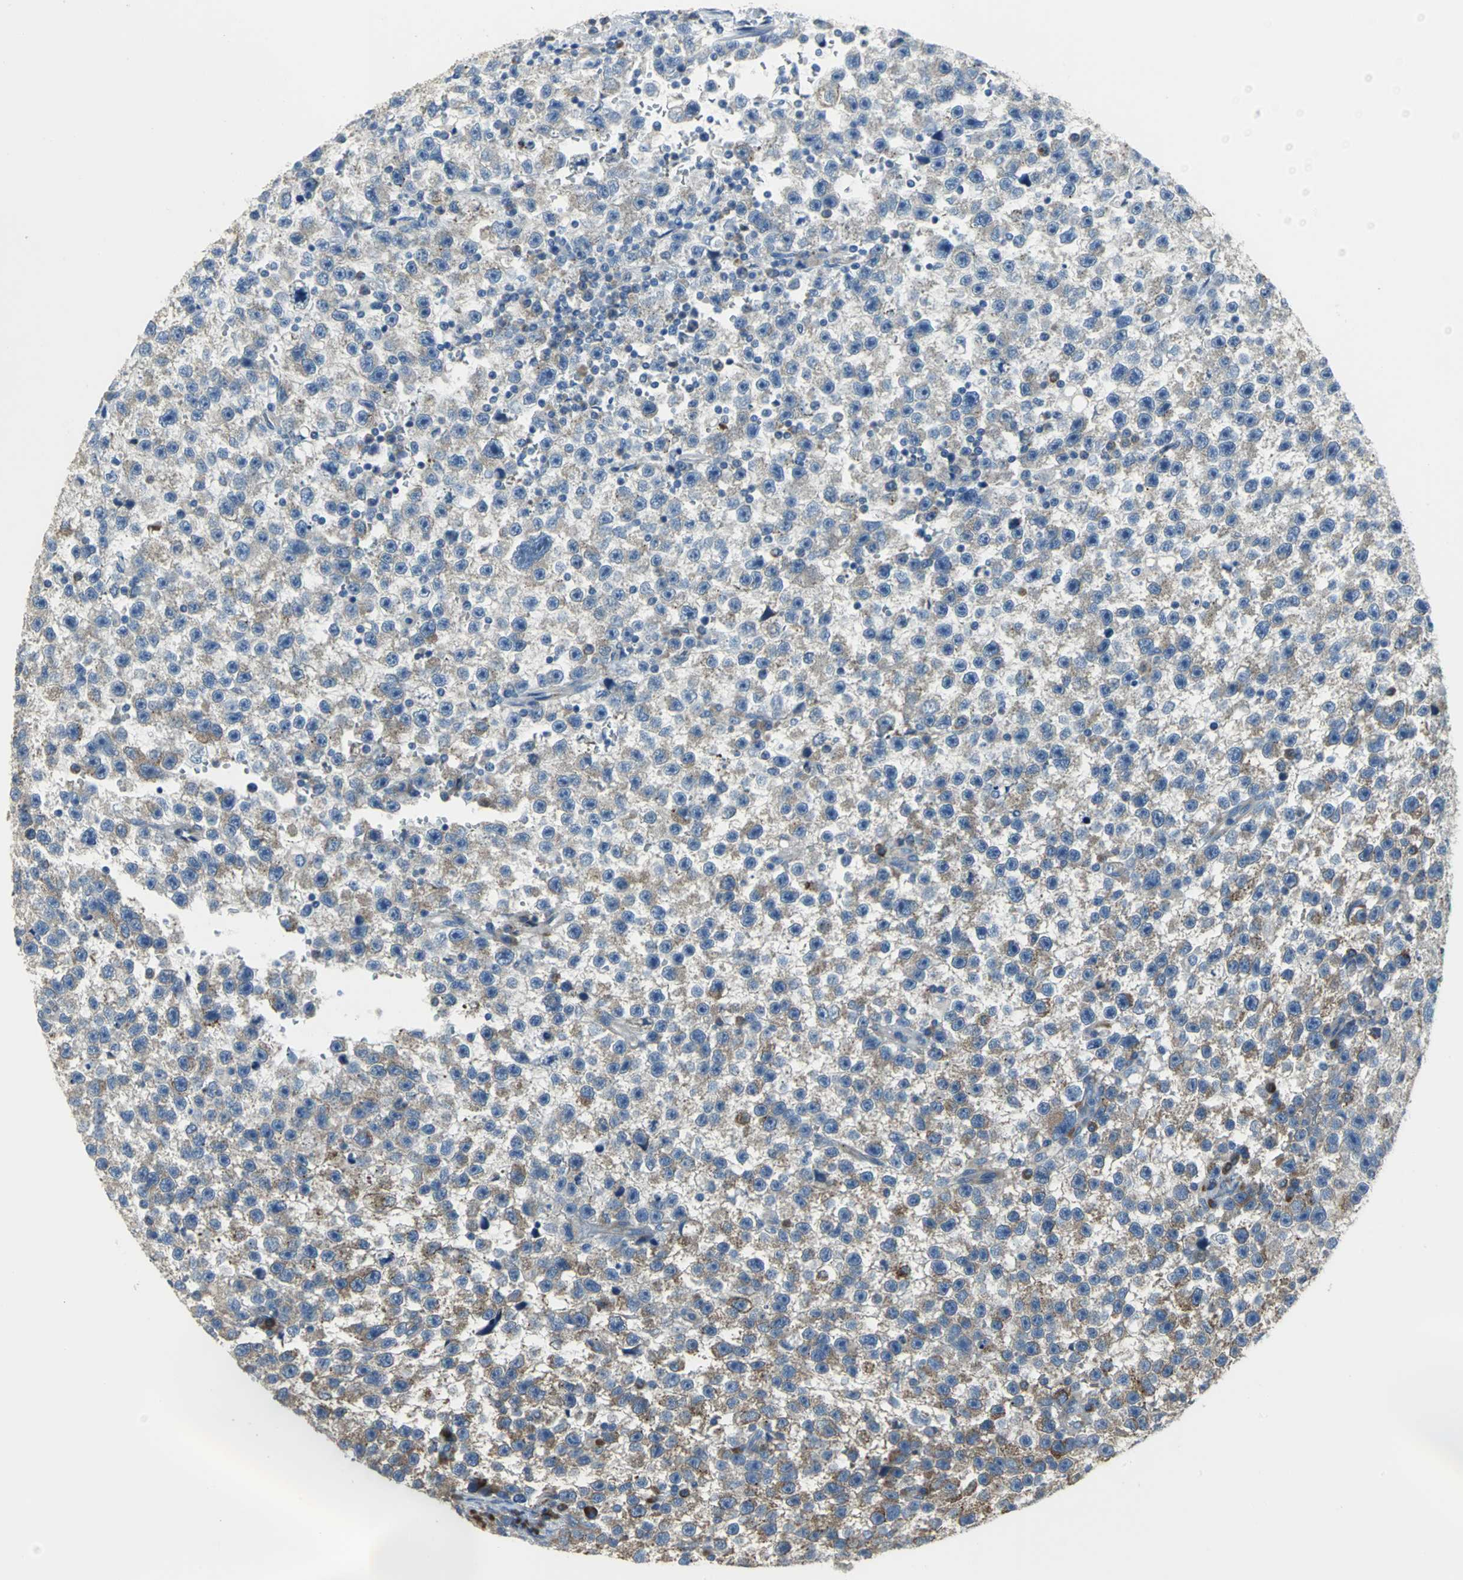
{"staining": {"intensity": "moderate", "quantity": "25%-75%", "location": "cytoplasmic/membranous"}, "tissue": "testis cancer", "cell_type": "Tumor cells", "image_type": "cancer", "snomed": [{"axis": "morphology", "description": "Seminoma, NOS"}, {"axis": "topography", "description": "Testis"}], "caption": "Testis seminoma stained with DAB immunohistochemistry demonstrates medium levels of moderate cytoplasmic/membranous positivity in about 25%-75% of tumor cells. Using DAB (3,3'-diaminobenzidine) (brown) and hematoxylin (blue) stains, captured at high magnification using brightfield microscopy.", "gene": "EIF5A", "patient": {"sex": "male", "age": 33}}